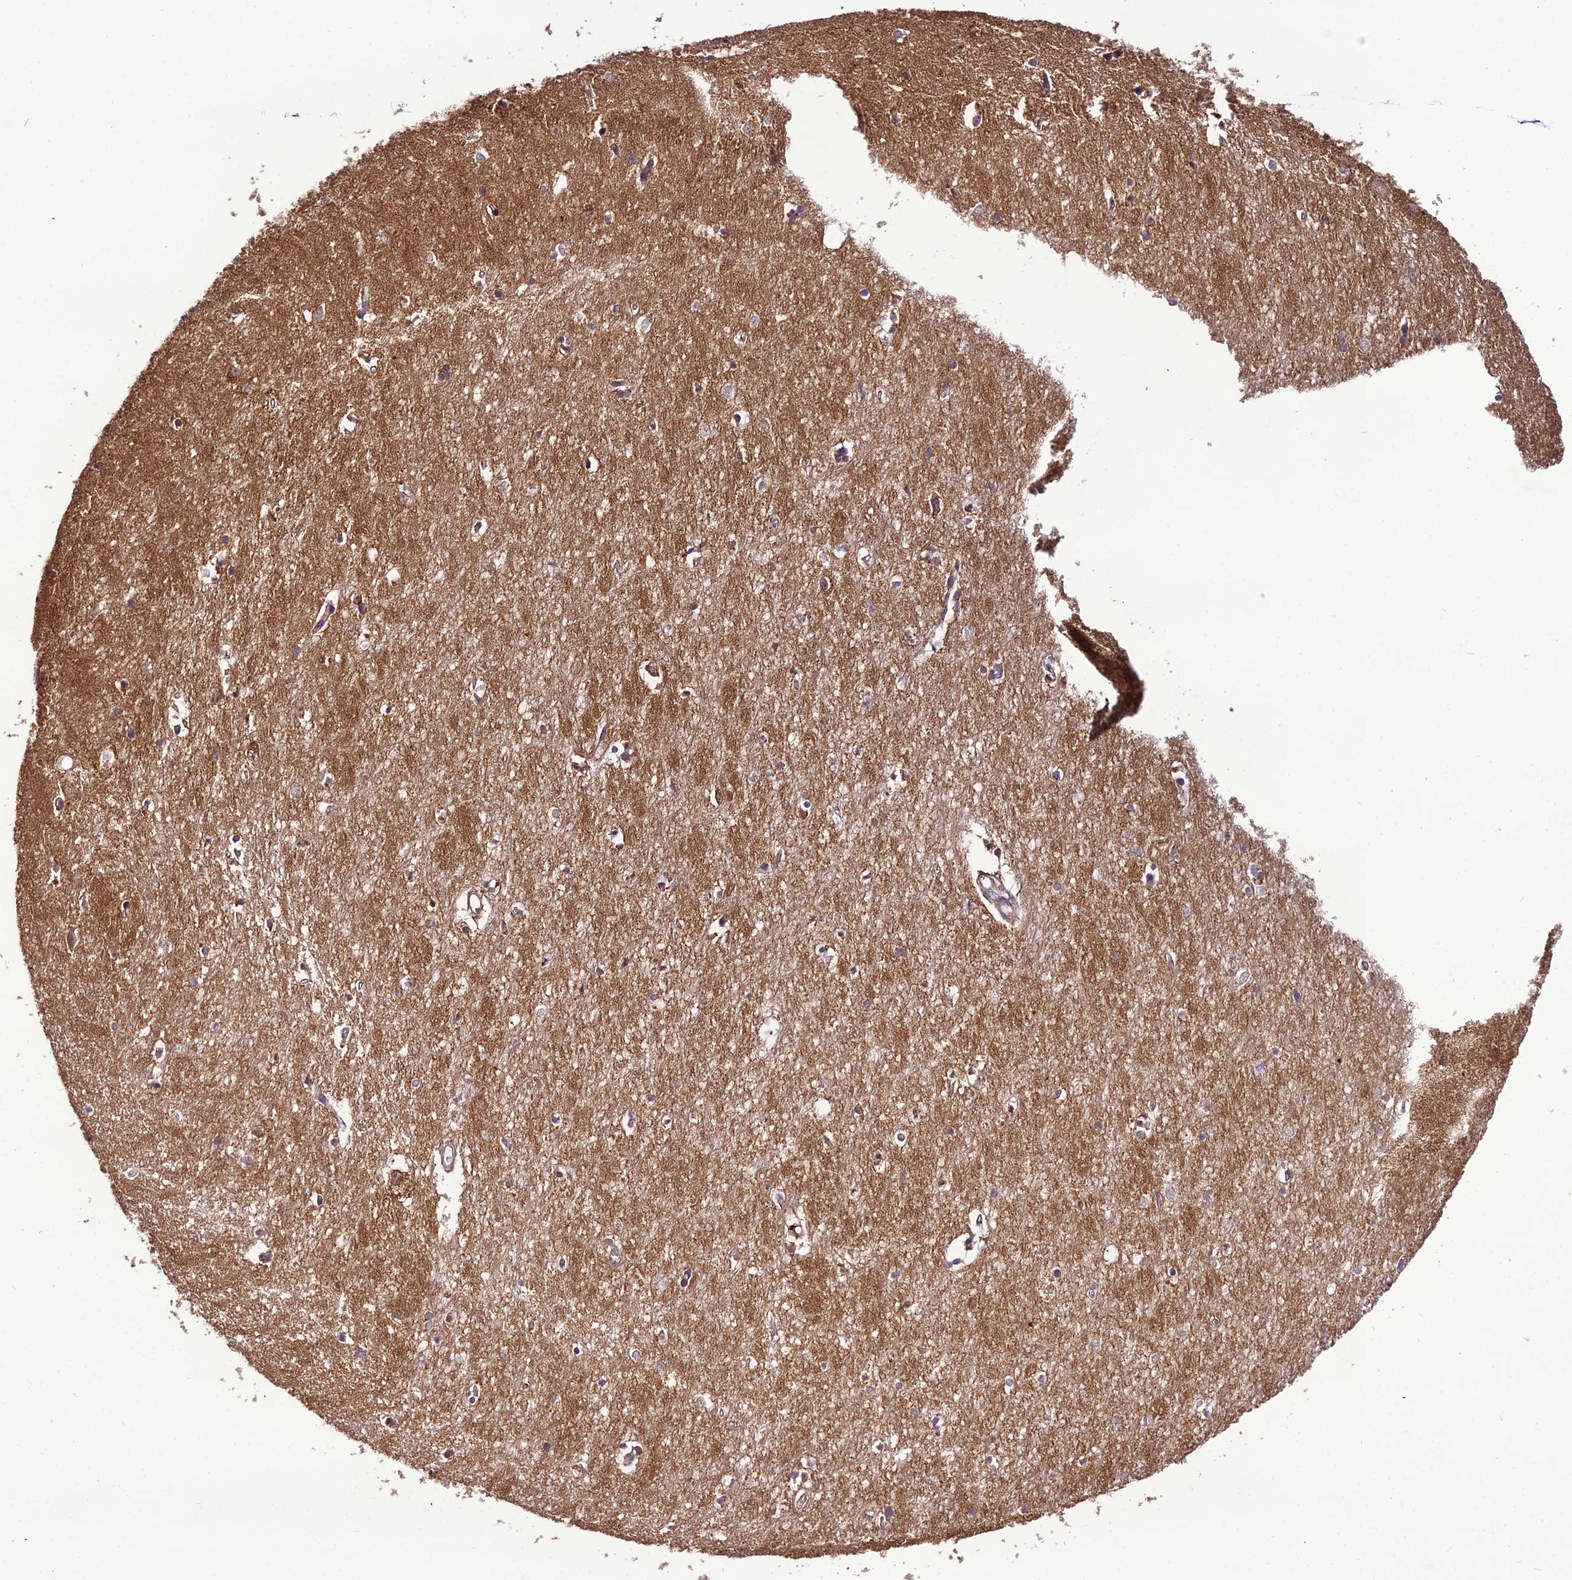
{"staining": {"intensity": "negative", "quantity": "none", "location": "none"}, "tissue": "hippocampus", "cell_type": "Glial cells", "image_type": "normal", "snomed": [{"axis": "morphology", "description": "Normal tissue, NOS"}, {"axis": "topography", "description": "Hippocampus"}], "caption": "Glial cells show no significant protein staining in unremarkable hippocampus. (Immunohistochemistry, brightfield microscopy, high magnification).", "gene": "KCTD16", "patient": {"sex": "female", "age": 64}}